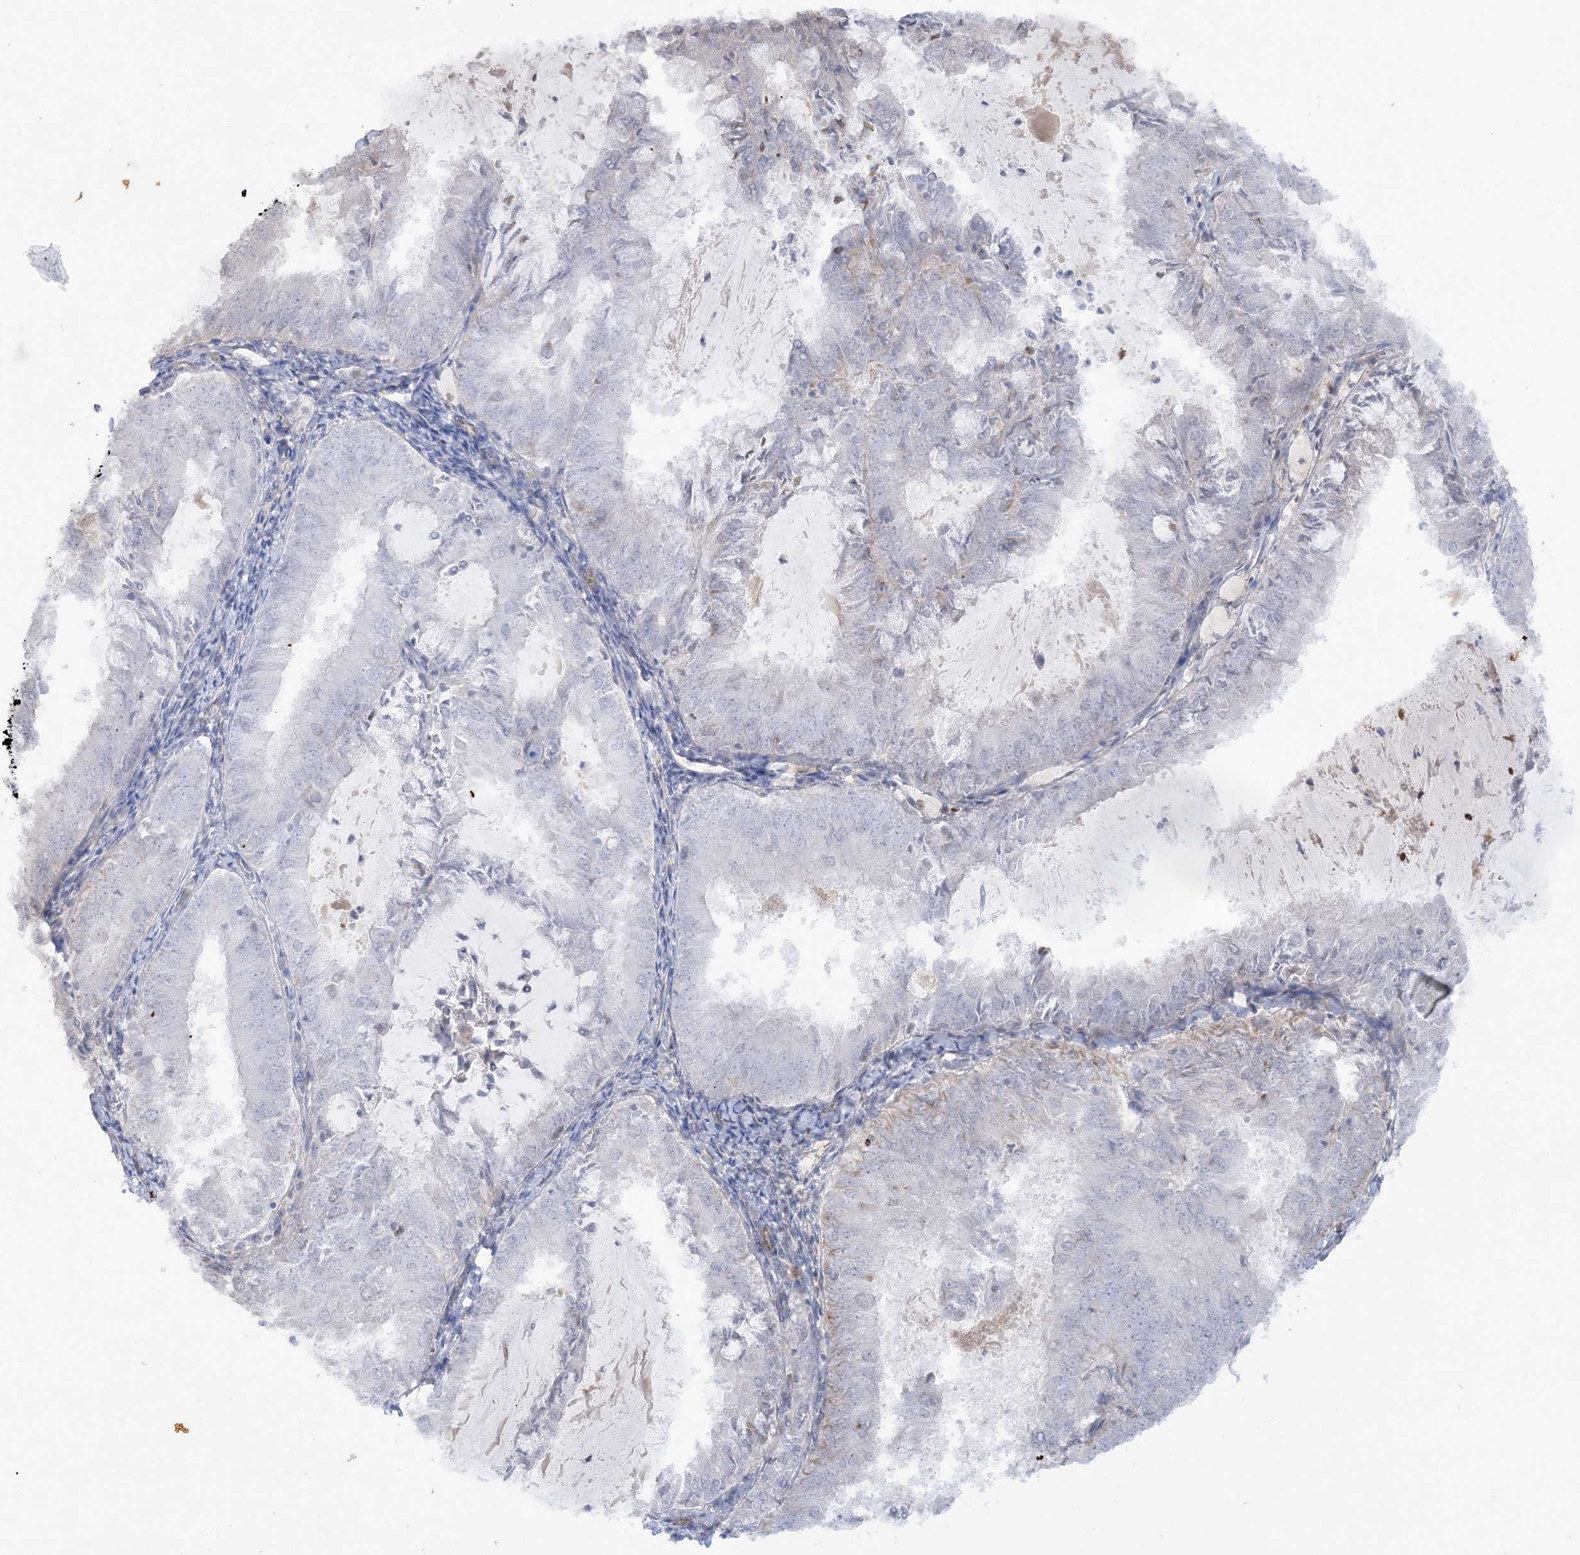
{"staining": {"intensity": "negative", "quantity": "none", "location": "none"}, "tissue": "endometrial cancer", "cell_type": "Tumor cells", "image_type": "cancer", "snomed": [{"axis": "morphology", "description": "Adenocarcinoma, NOS"}, {"axis": "topography", "description": "Endometrium"}], "caption": "The photomicrograph displays no staining of tumor cells in endometrial adenocarcinoma.", "gene": "SCLT1", "patient": {"sex": "female", "age": 57}}